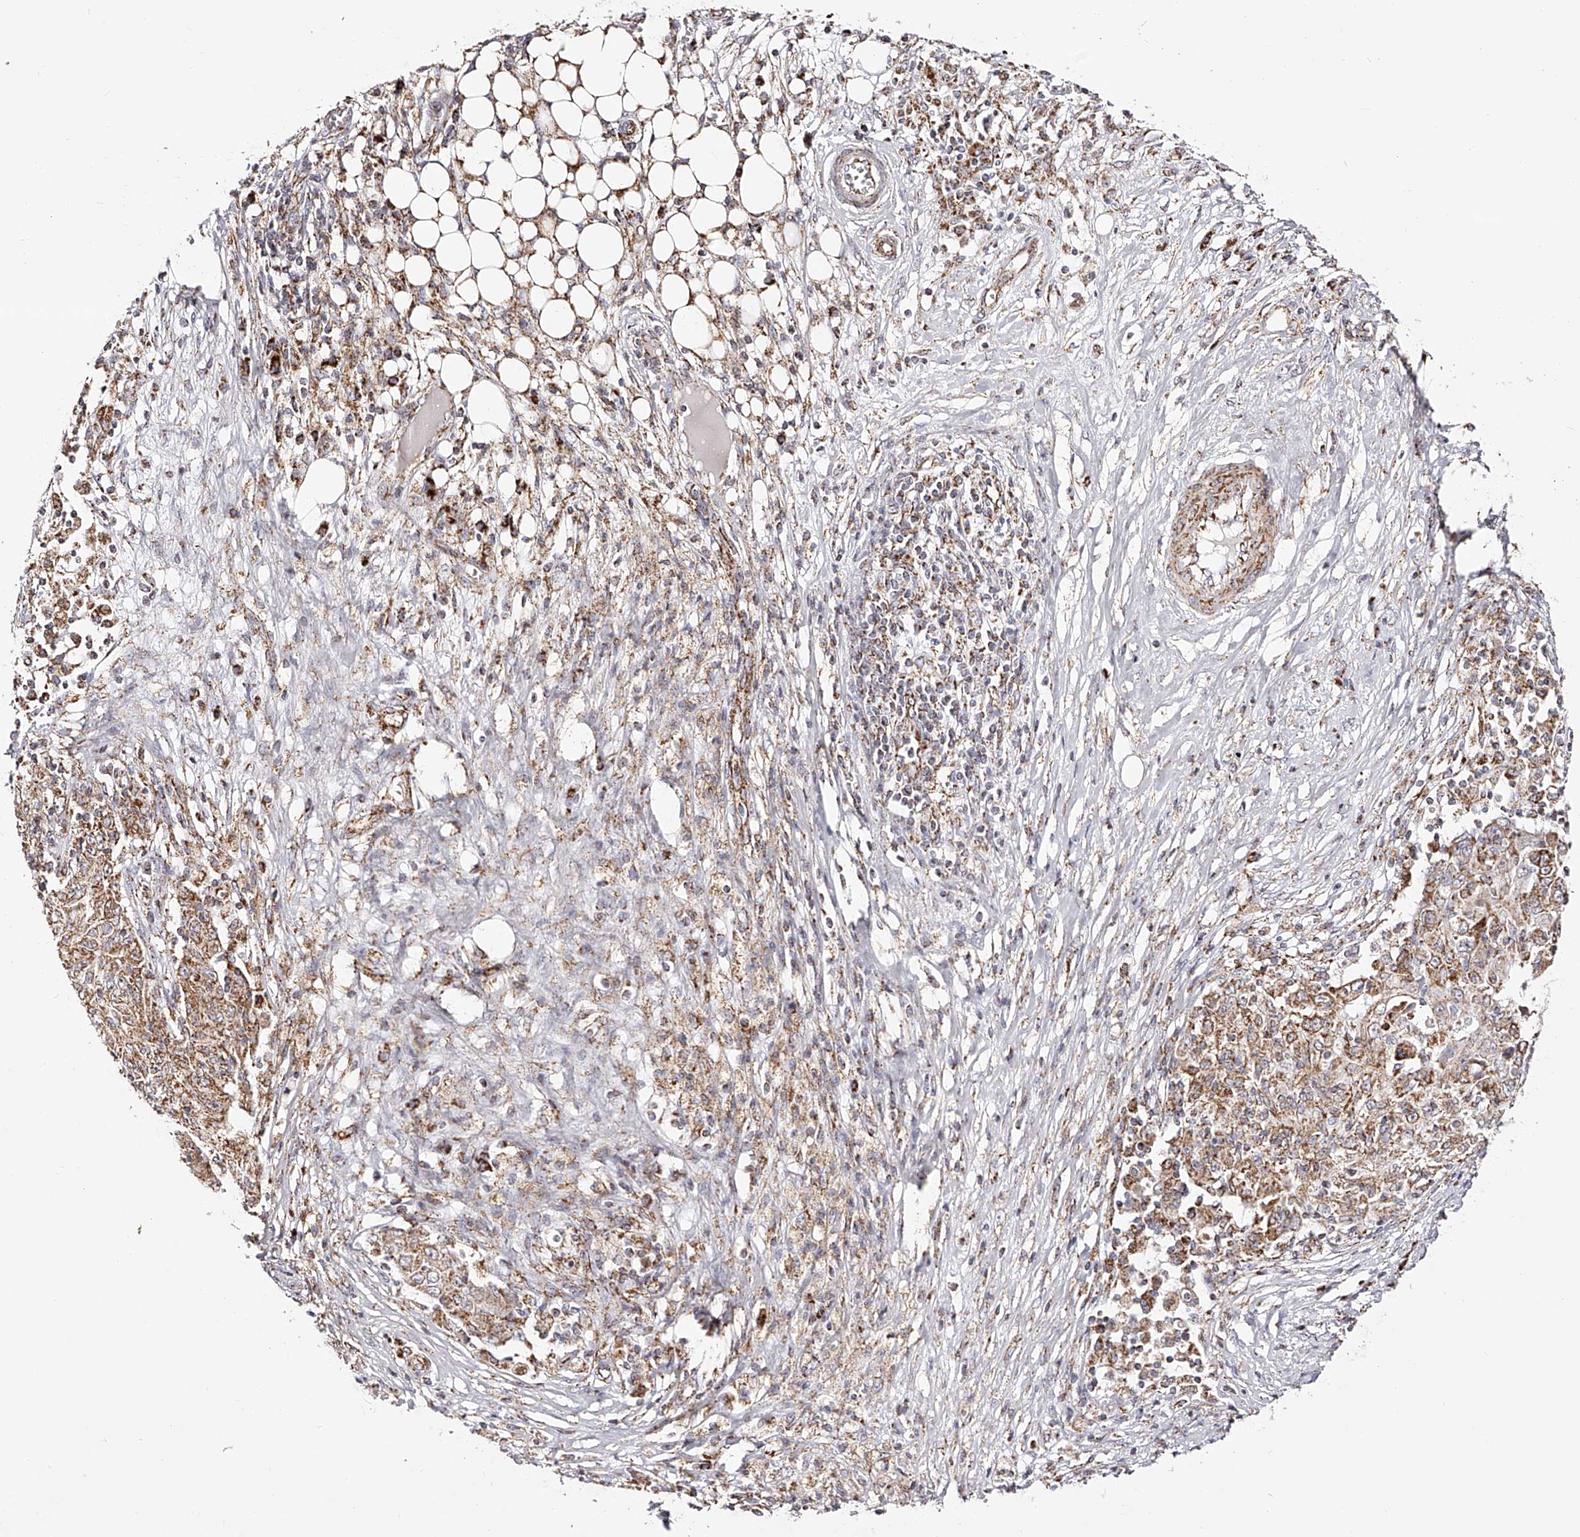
{"staining": {"intensity": "moderate", "quantity": ">75%", "location": "cytoplasmic/membranous"}, "tissue": "ovarian cancer", "cell_type": "Tumor cells", "image_type": "cancer", "snomed": [{"axis": "morphology", "description": "Carcinoma, endometroid"}, {"axis": "topography", "description": "Ovary"}], "caption": "Protein staining reveals moderate cytoplasmic/membranous expression in about >75% of tumor cells in ovarian endometroid carcinoma.", "gene": "NDUFV3", "patient": {"sex": "female", "age": 42}}